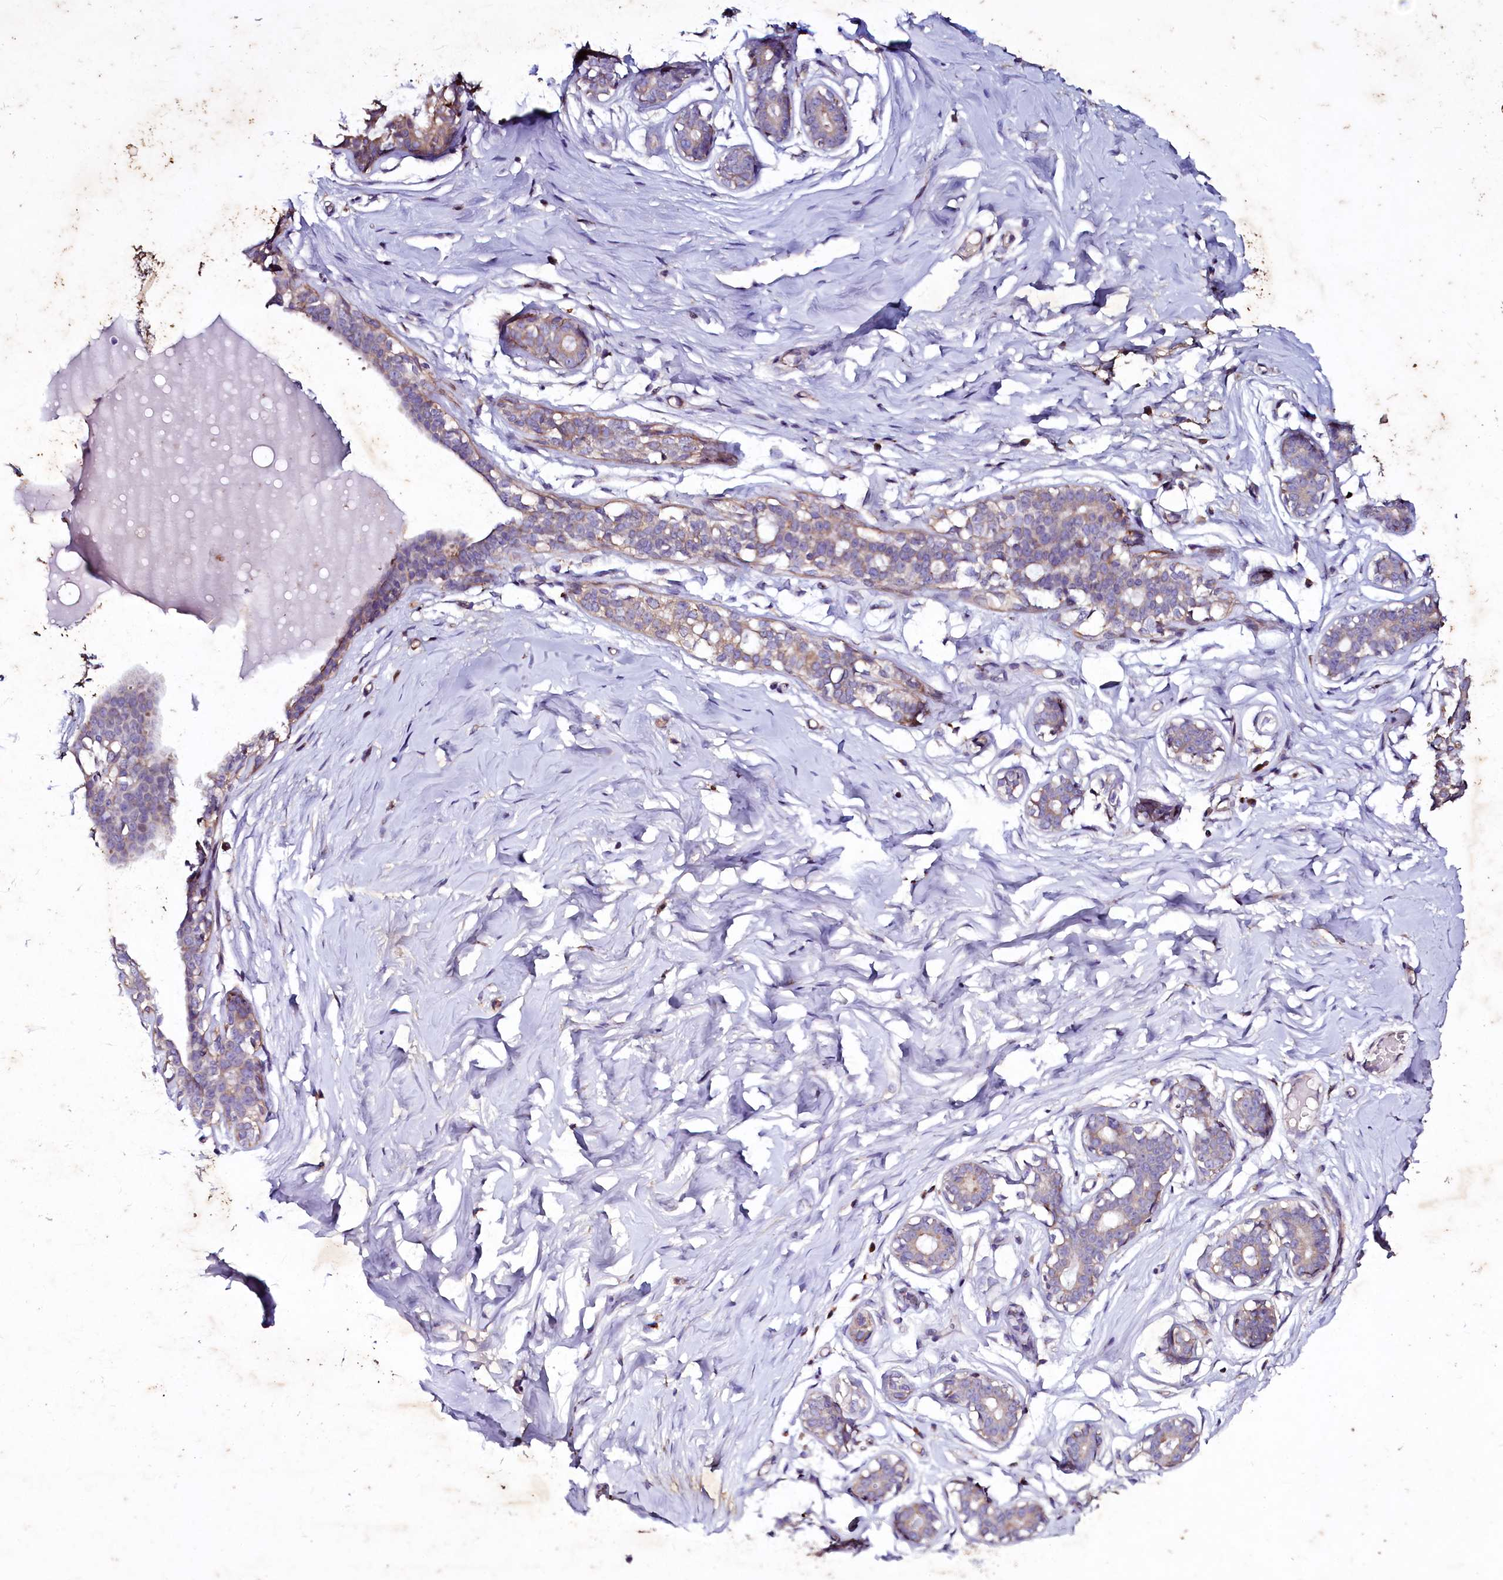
{"staining": {"intensity": "weak", "quantity": "25%-75%", "location": "cytoplasmic/membranous"}, "tissue": "breast", "cell_type": "Glandular cells", "image_type": "normal", "snomed": [{"axis": "morphology", "description": "Normal tissue, NOS"}, {"axis": "morphology", "description": "Adenoma, NOS"}, {"axis": "topography", "description": "Breast"}], "caption": "A brown stain shows weak cytoplasmic/membranous expression of a protein in glandular cells of benign breast.", "gene": "SELENOT", "patient": {"sex": "female", "age": 23}}